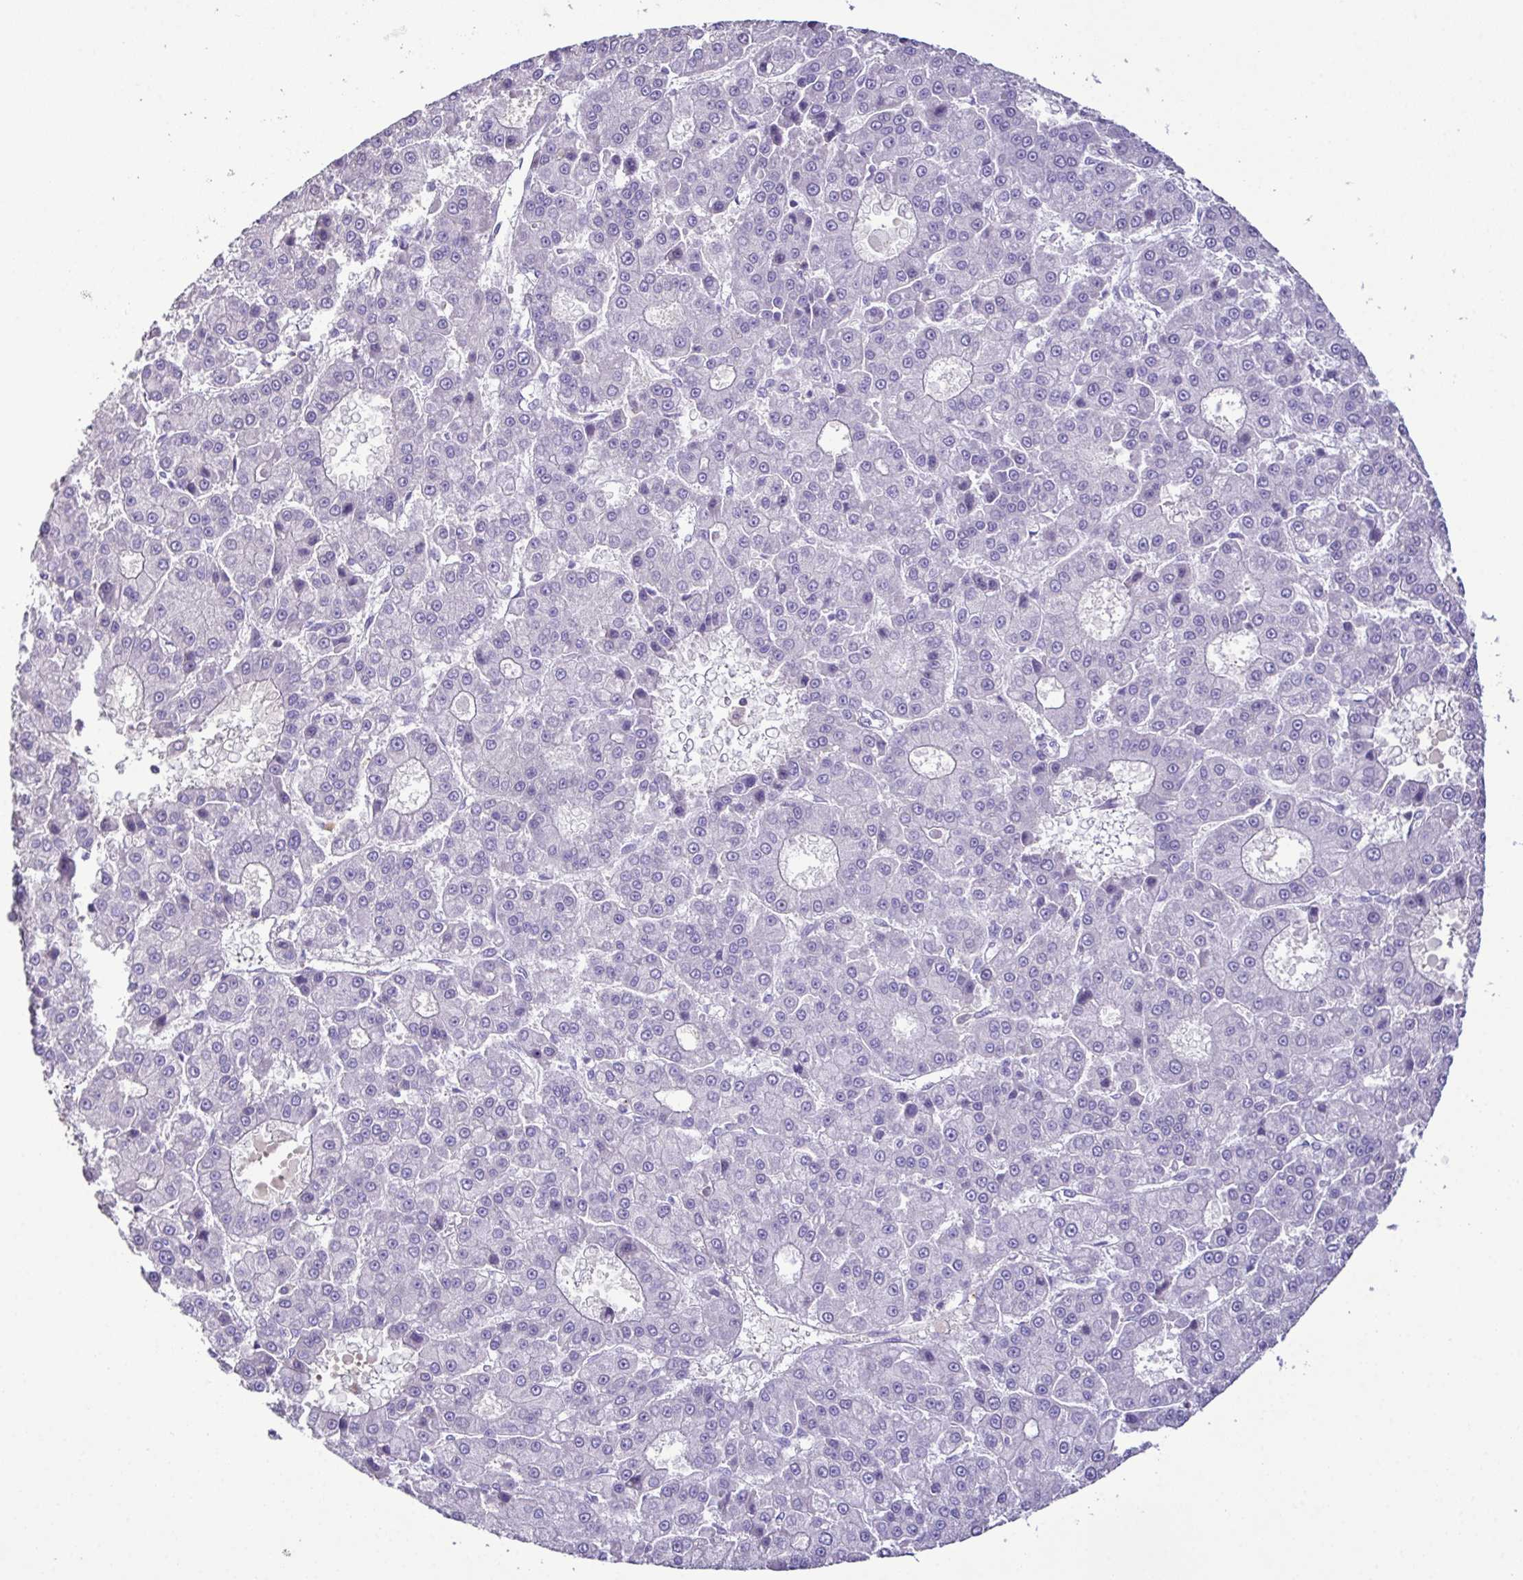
{"staining": {"intensity": "negative", "quantity": "none", "location": "none"}, "tissue": "liver cancer", "cell_type": "Tumor cells", "image_type": "cancer", "snomed": [{"axis": "morphology", "description": "Carcinoma, Hepatocellular, NOS"}, {"axis": "topography", "description": "Liver"}], "caption": "DAB (3,3'-diaminobenzidine) immunohistochemical staining of human hepatocellular carcinoma (liver) shows no significant expression in tumor cells. Brightfield microscopy of IHC stained with DAB (brown) and hematoxylin (blue), captured at high magnification.", "gene": "MARCO", "patient": {"sex": "male", "age": 70}}